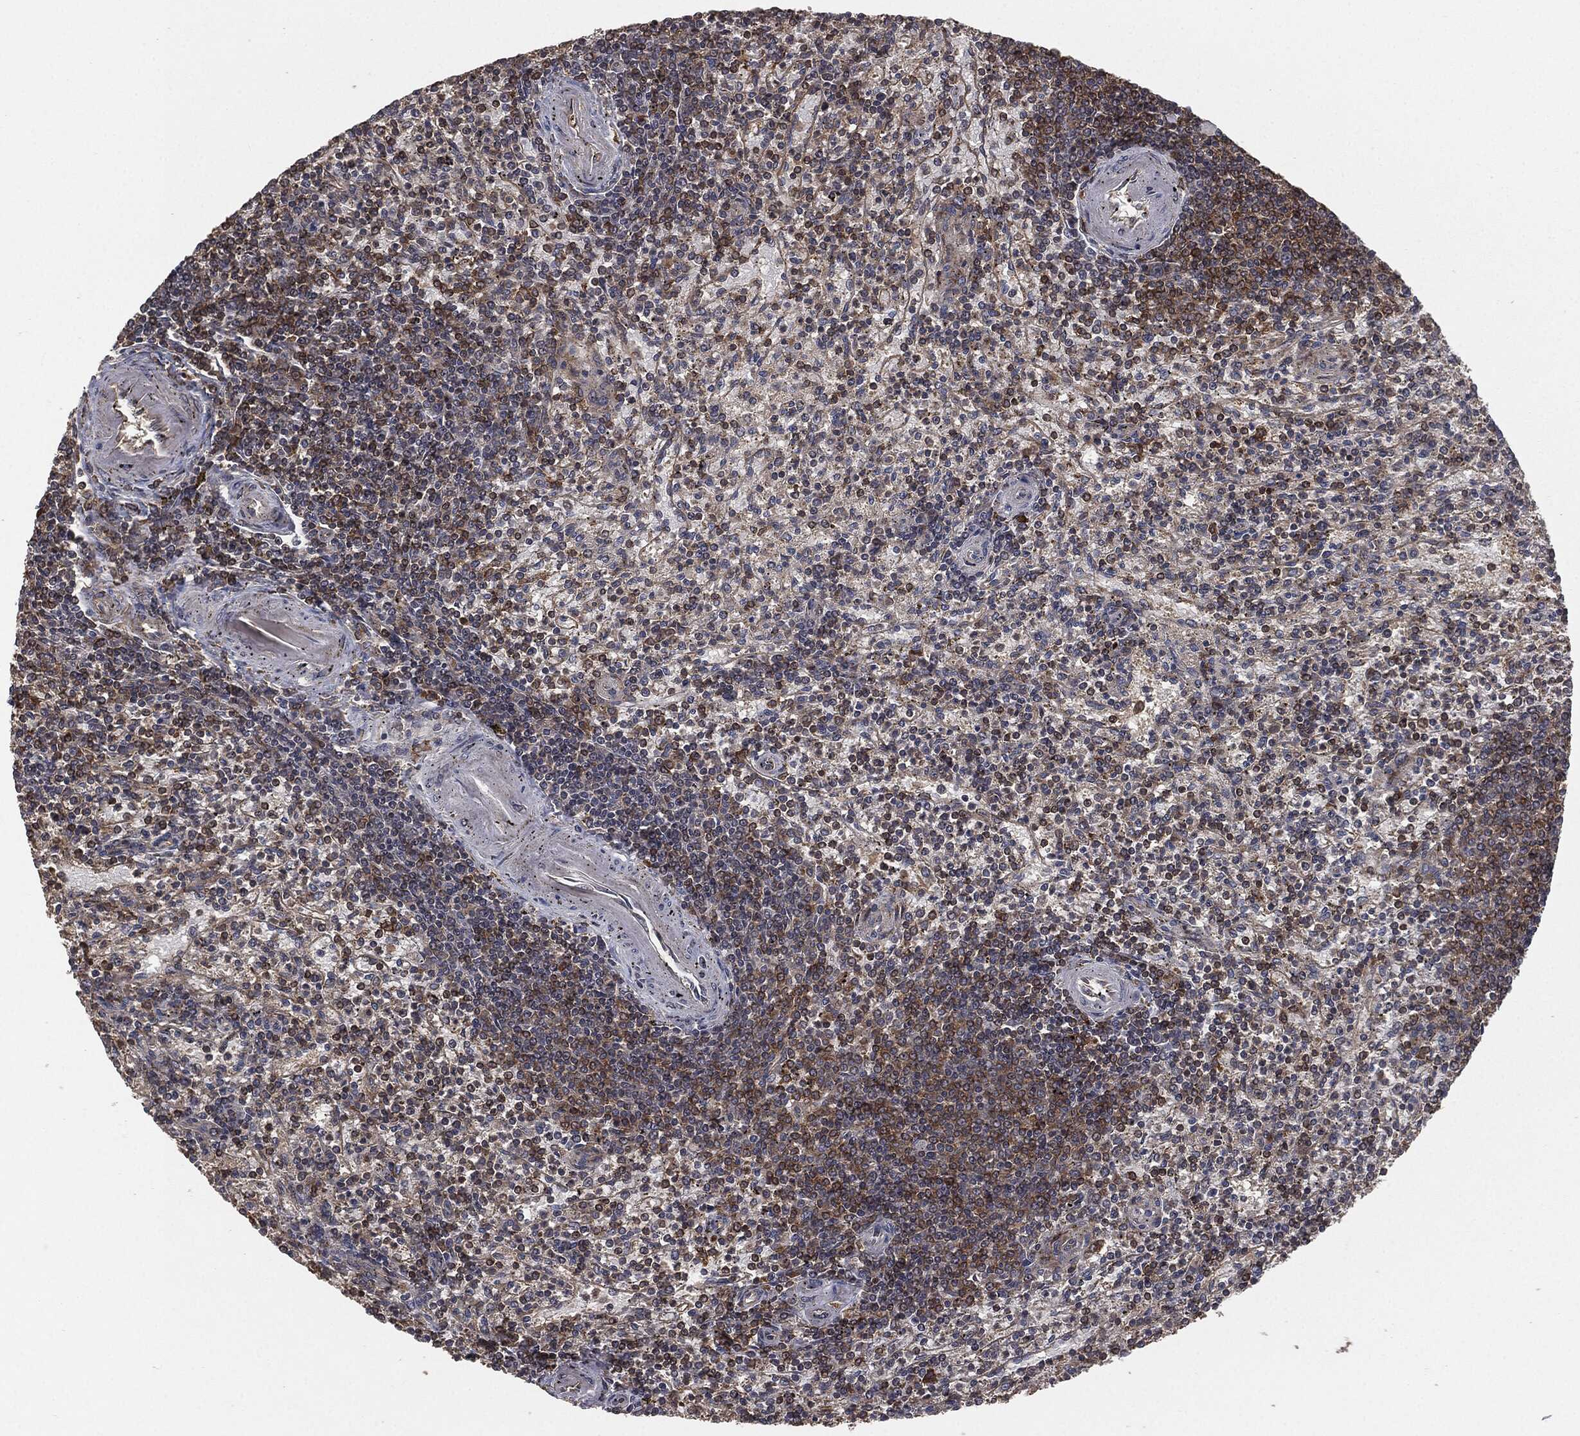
{"staining": {"intensity": "moderate", "quantity": "25%-75%", "location": "cytoplasmic/membranous"}, "tissue": "spleen", "cell_type": "Cells in red pulp", "image_type": "normal", "snomed": [{"axis": "morphology", "description": "Normal tissue, NOS"}, {"axis": "topography", "description": "Spleen"}], "caption": "High-magnification brightfield microscopy of benign spleen stained with DAB (3,3'-diaminobenzidine) (brown) and counterstained with hematoxylin (blue). cells in red pulp exhibit moderate cytoplasmic/membranous positivity is identified in approximately25%-75% of cells. The staining was performed using DAB (3,3'-diaminobenzidine) to visualize the protein expression in brown, while the nuclei were stained in blue with hematoxylin (Magnification: 20x).", "gene": "ERBIN", "patient": {"sex": "female", "age": 37}}